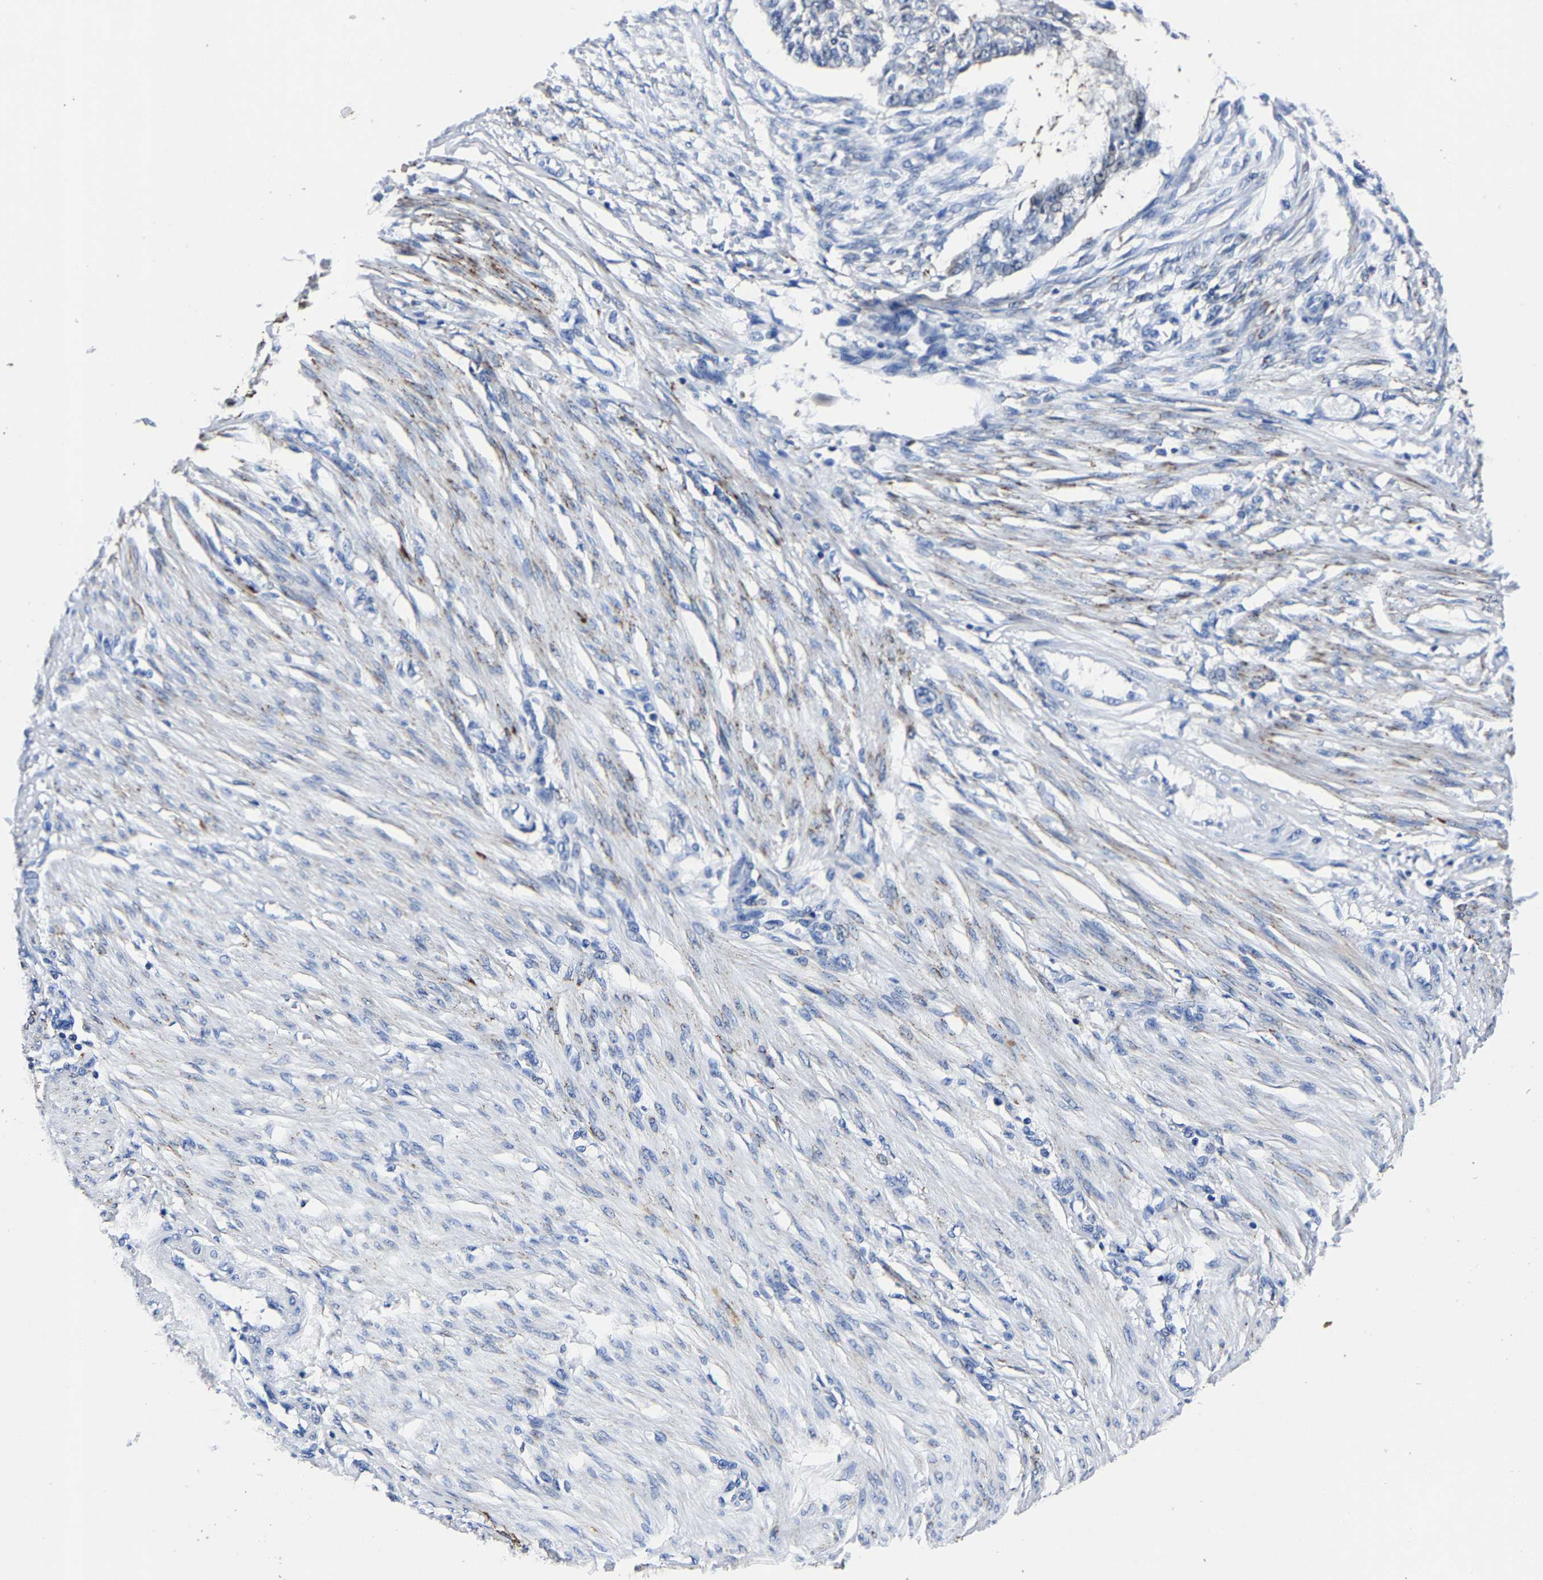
{"staining": {"intensity": "negative", "quantity": "none", "location": "none"}, "tissue": "endometrial cancer", "cell_type": "Tumor cells", "image_type": "cancer", "snomed": [{"axis": "morphology", "description": "Adenocarcinoma, NOS"}, {"axis": "topography", "description": "Endometrium"}], "caption": "Tumor cells show no significant expression in endometrial adenocarcinoma.", "gene": "PSPH", "patient": {"sex": "female", "age": 32}}